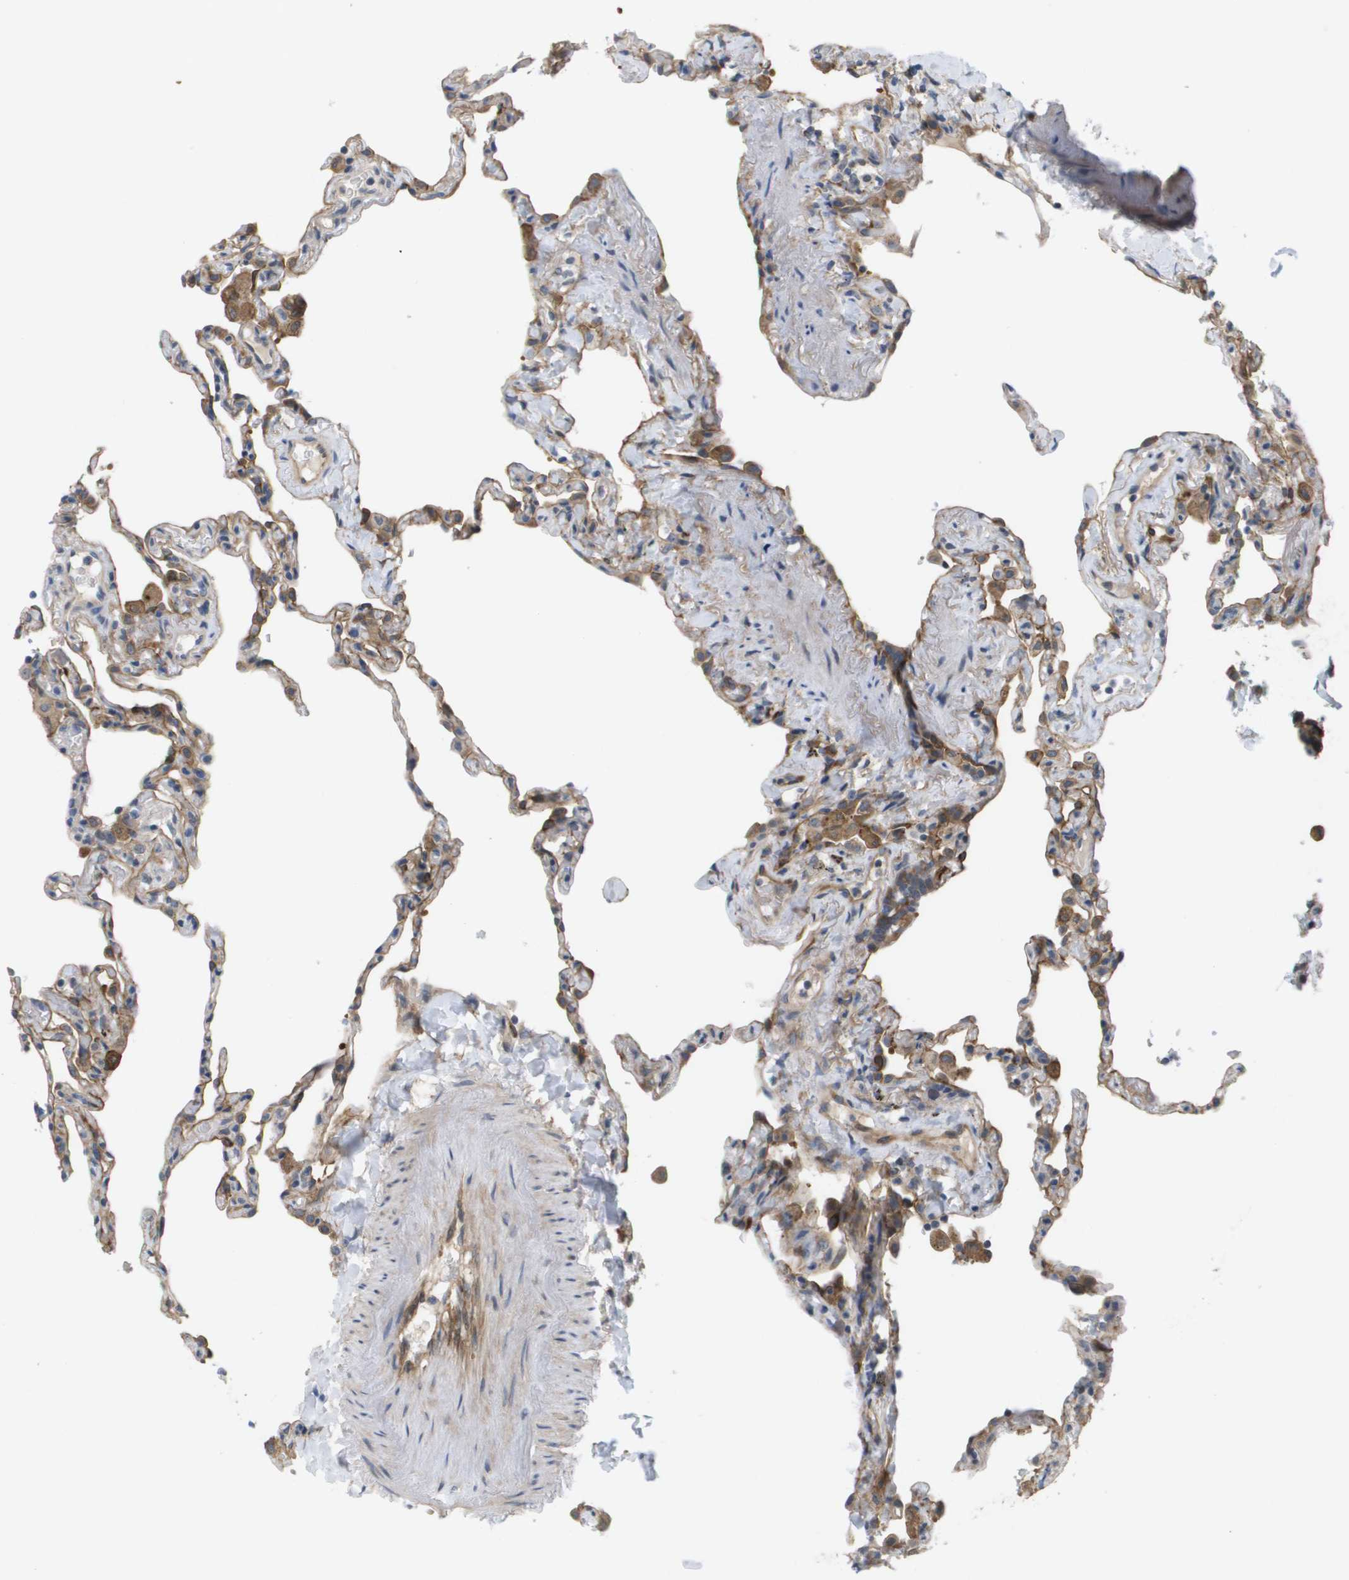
{"staining": {"intensity": "weak", "quantity": "<25%", "location": "cytoplasmic/membranous"}, "tissue": "lung", "cell_type": "Alveolar cells", "image_type": "normal", "snomed": [{"axis": "morphology", "description": "Normal tissue, NOS"}, {"axis": "topography", "description": "Lung"}], "caption": "Immunohistochemistry histopathology image of normal human lung stained for a protein (brown), which demonstrates no expression in alveolar cells.", "gene": "MARCHF8", "patient": {"sex": "male", "age": 59}}